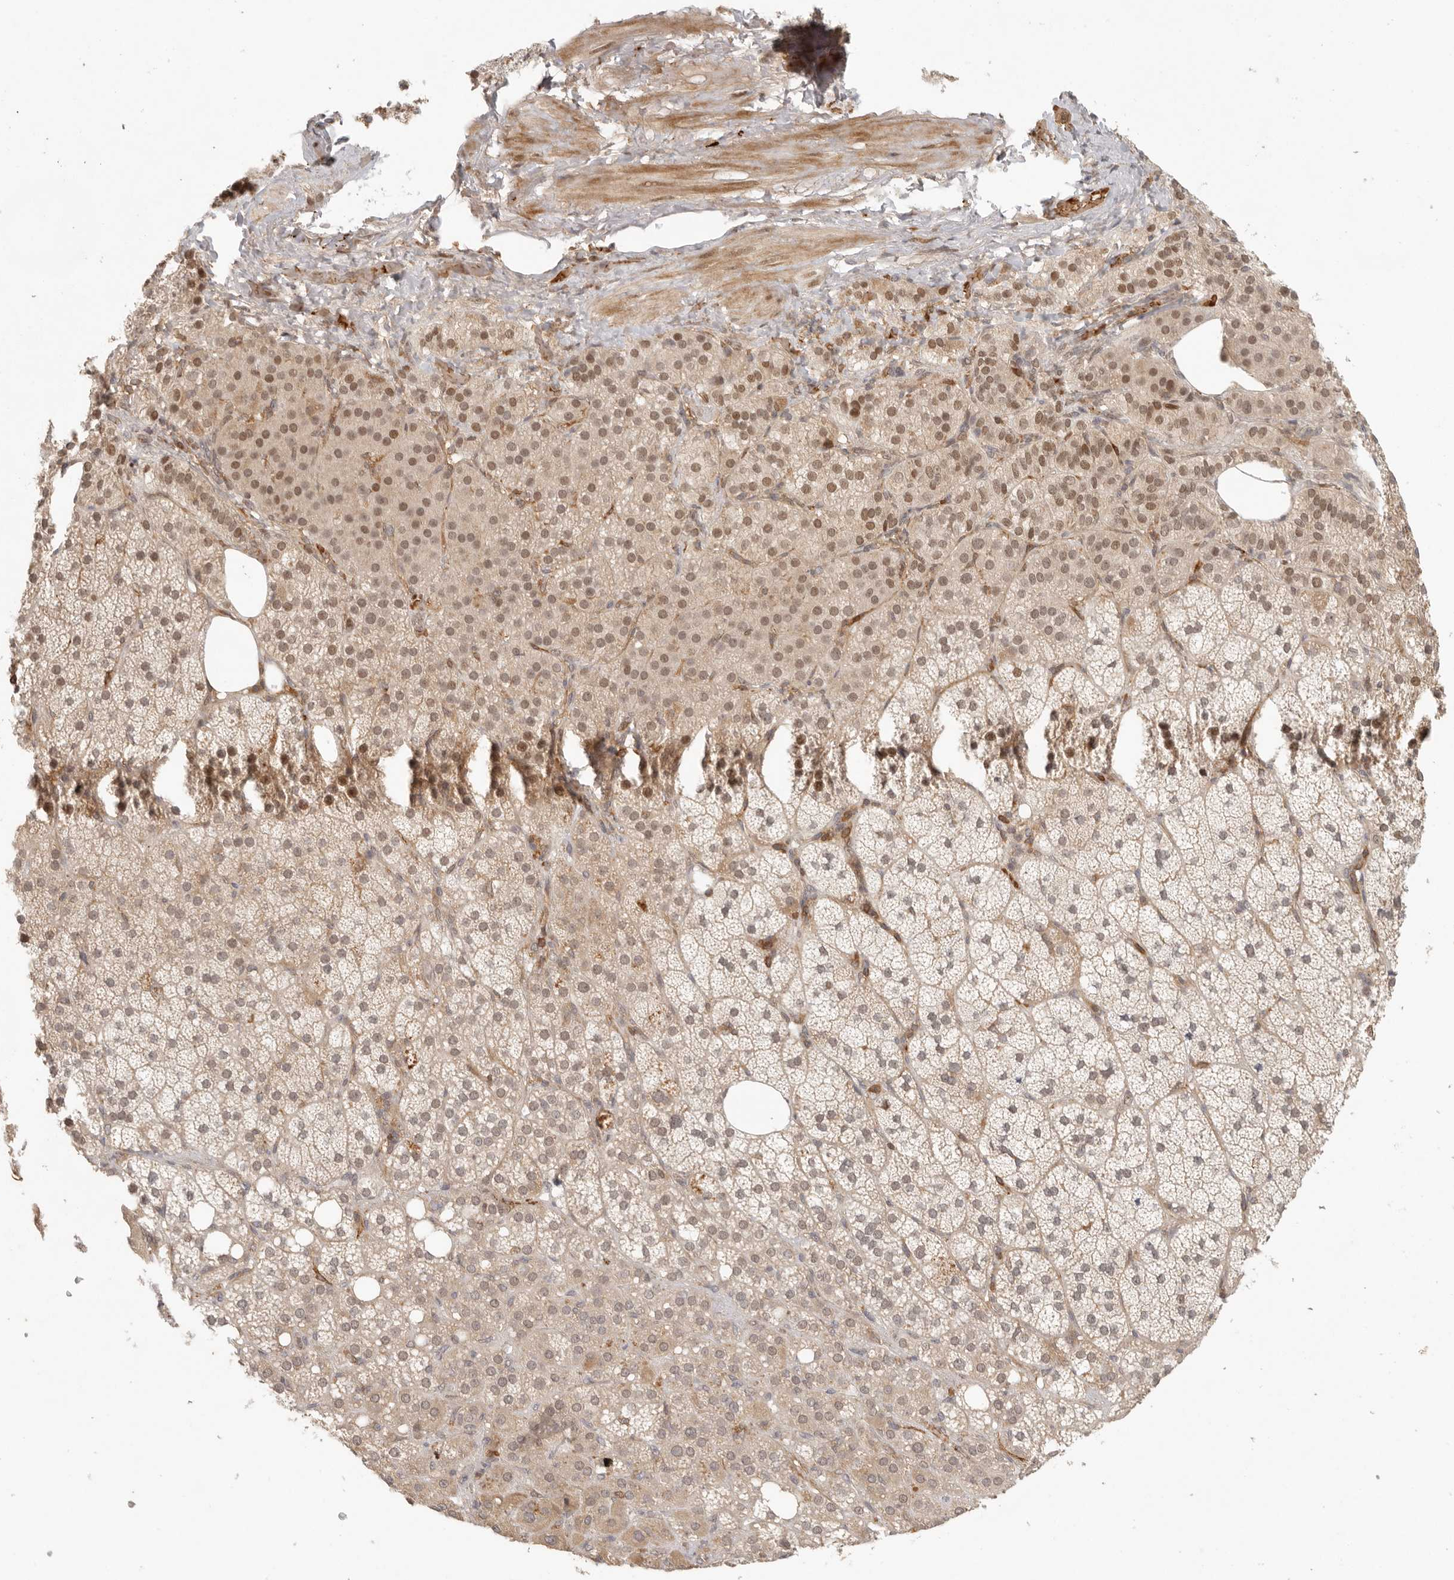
{"staining": {"intensity": "moderate", "quantity": ">75%", "location": "cytoplasmic/membranous,nuclear"}, "tissue": "adrenal gland", "cell_type": "Glandular cells", "image_type": "normal", "snomed": [{"axis": "morphology", "description": "Normal tissue, NOS"}, {"axis": "topography", "description": "Adrenal gland"}], "caption": "Human adrenal gland stained for a protein (brown) reveals moderate cytoplasmic/membranous,nuclear positive expression in approximately >75% of glandular cells.", "gene": "AHDC1", "patient": {"sex": "female", "age": 59}}